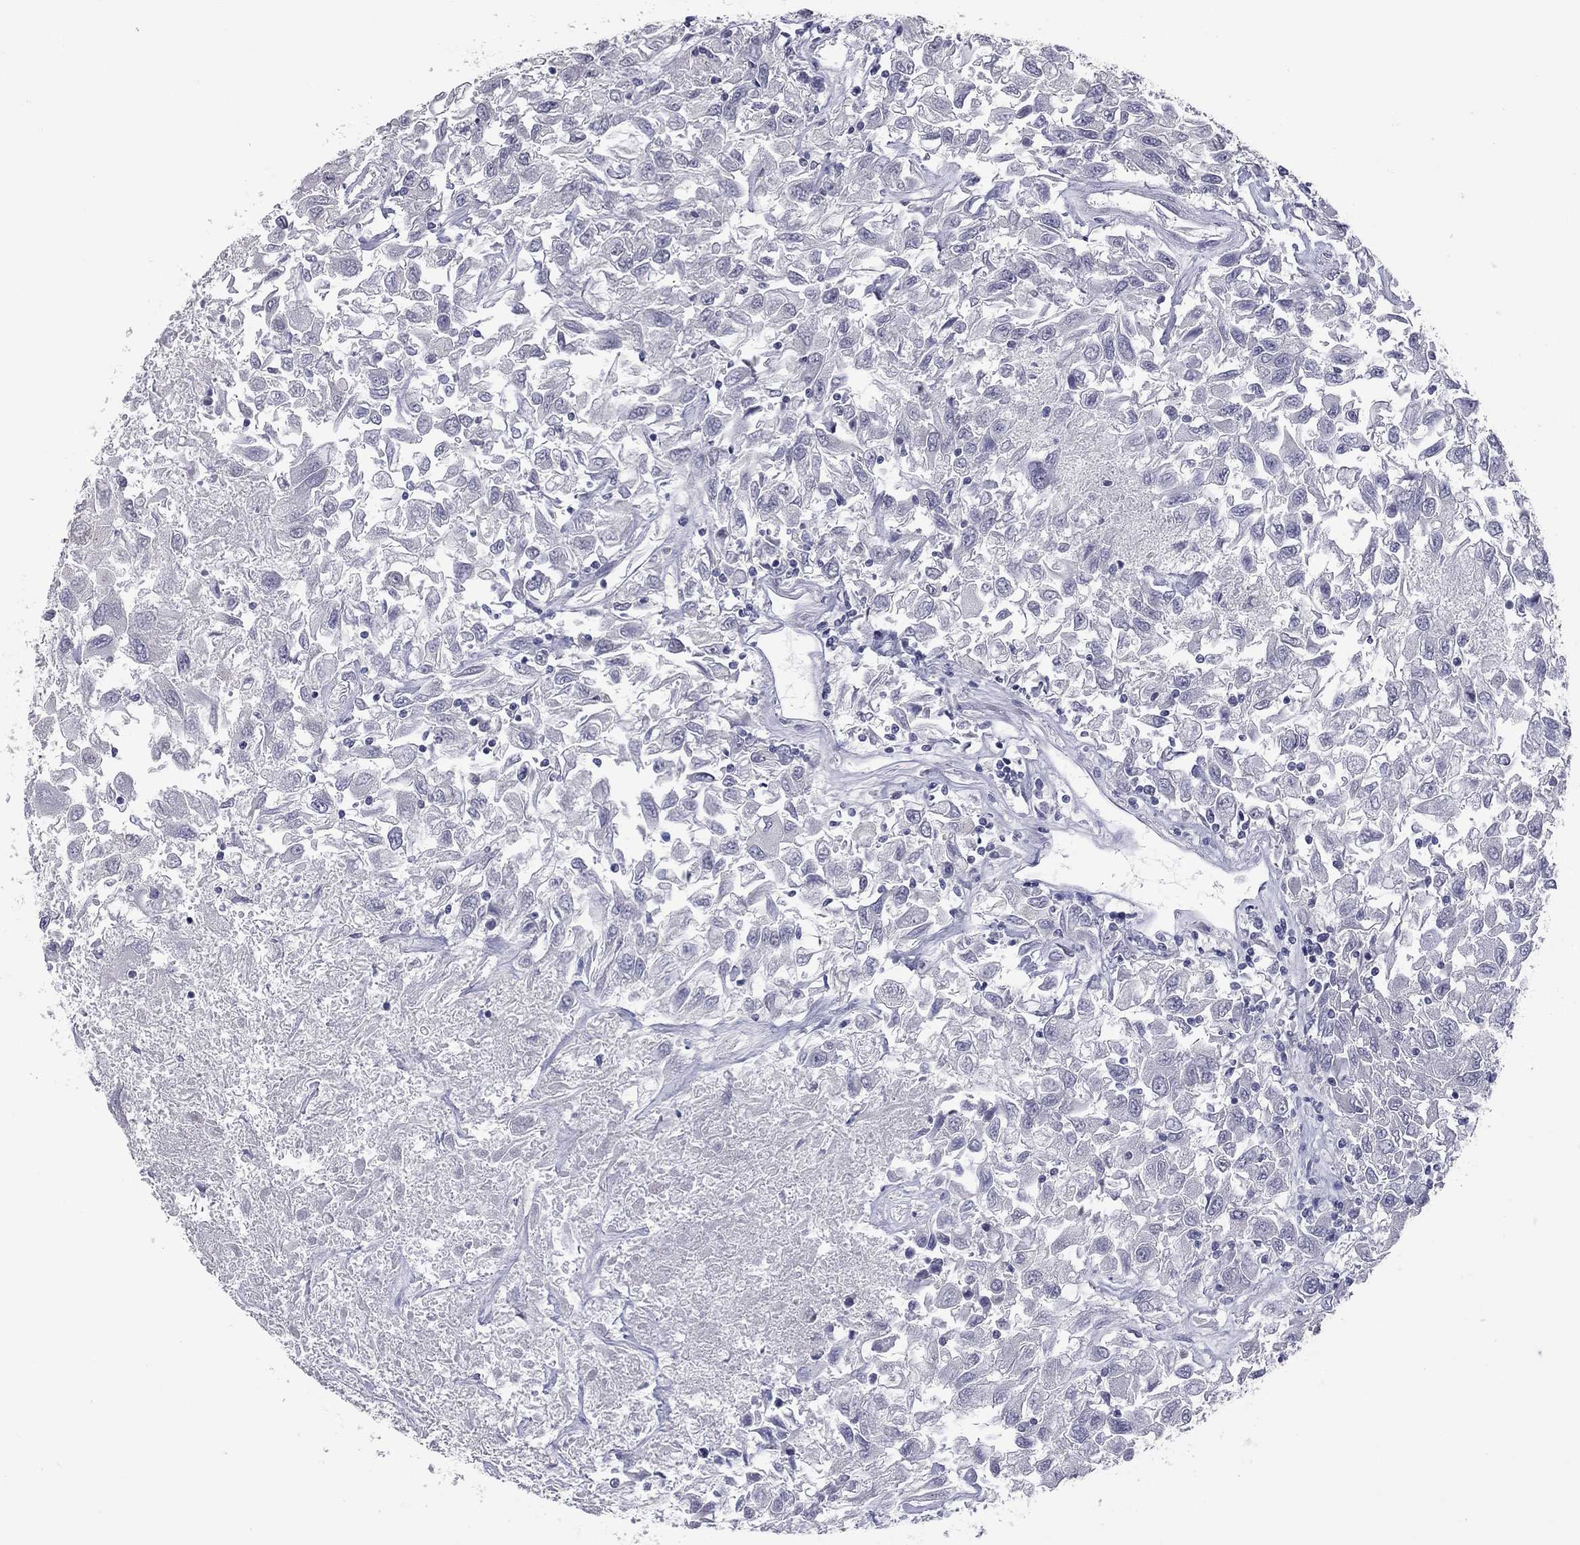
{"staining": {"intensity": "negative", "quantity": "none", "location": "none"}, "tissue": "renal cancer", "cell_type": "Tumor cells", "image_type": "cancer", "snomed": [{"axis": "morphology", "description": "Adenocarcinoma, NOS"}, {"axis": "topography", "description": "Kidney"}], "caption": "This image is of adenocarcinoma (renal) stained with immunohistochemistry to label a protein in brown with the nuclei are counter-stained blue. There is no positivity in tumor cells.", "gene": "SHOC2", "patient": {"sex": "female", "age": 76}}